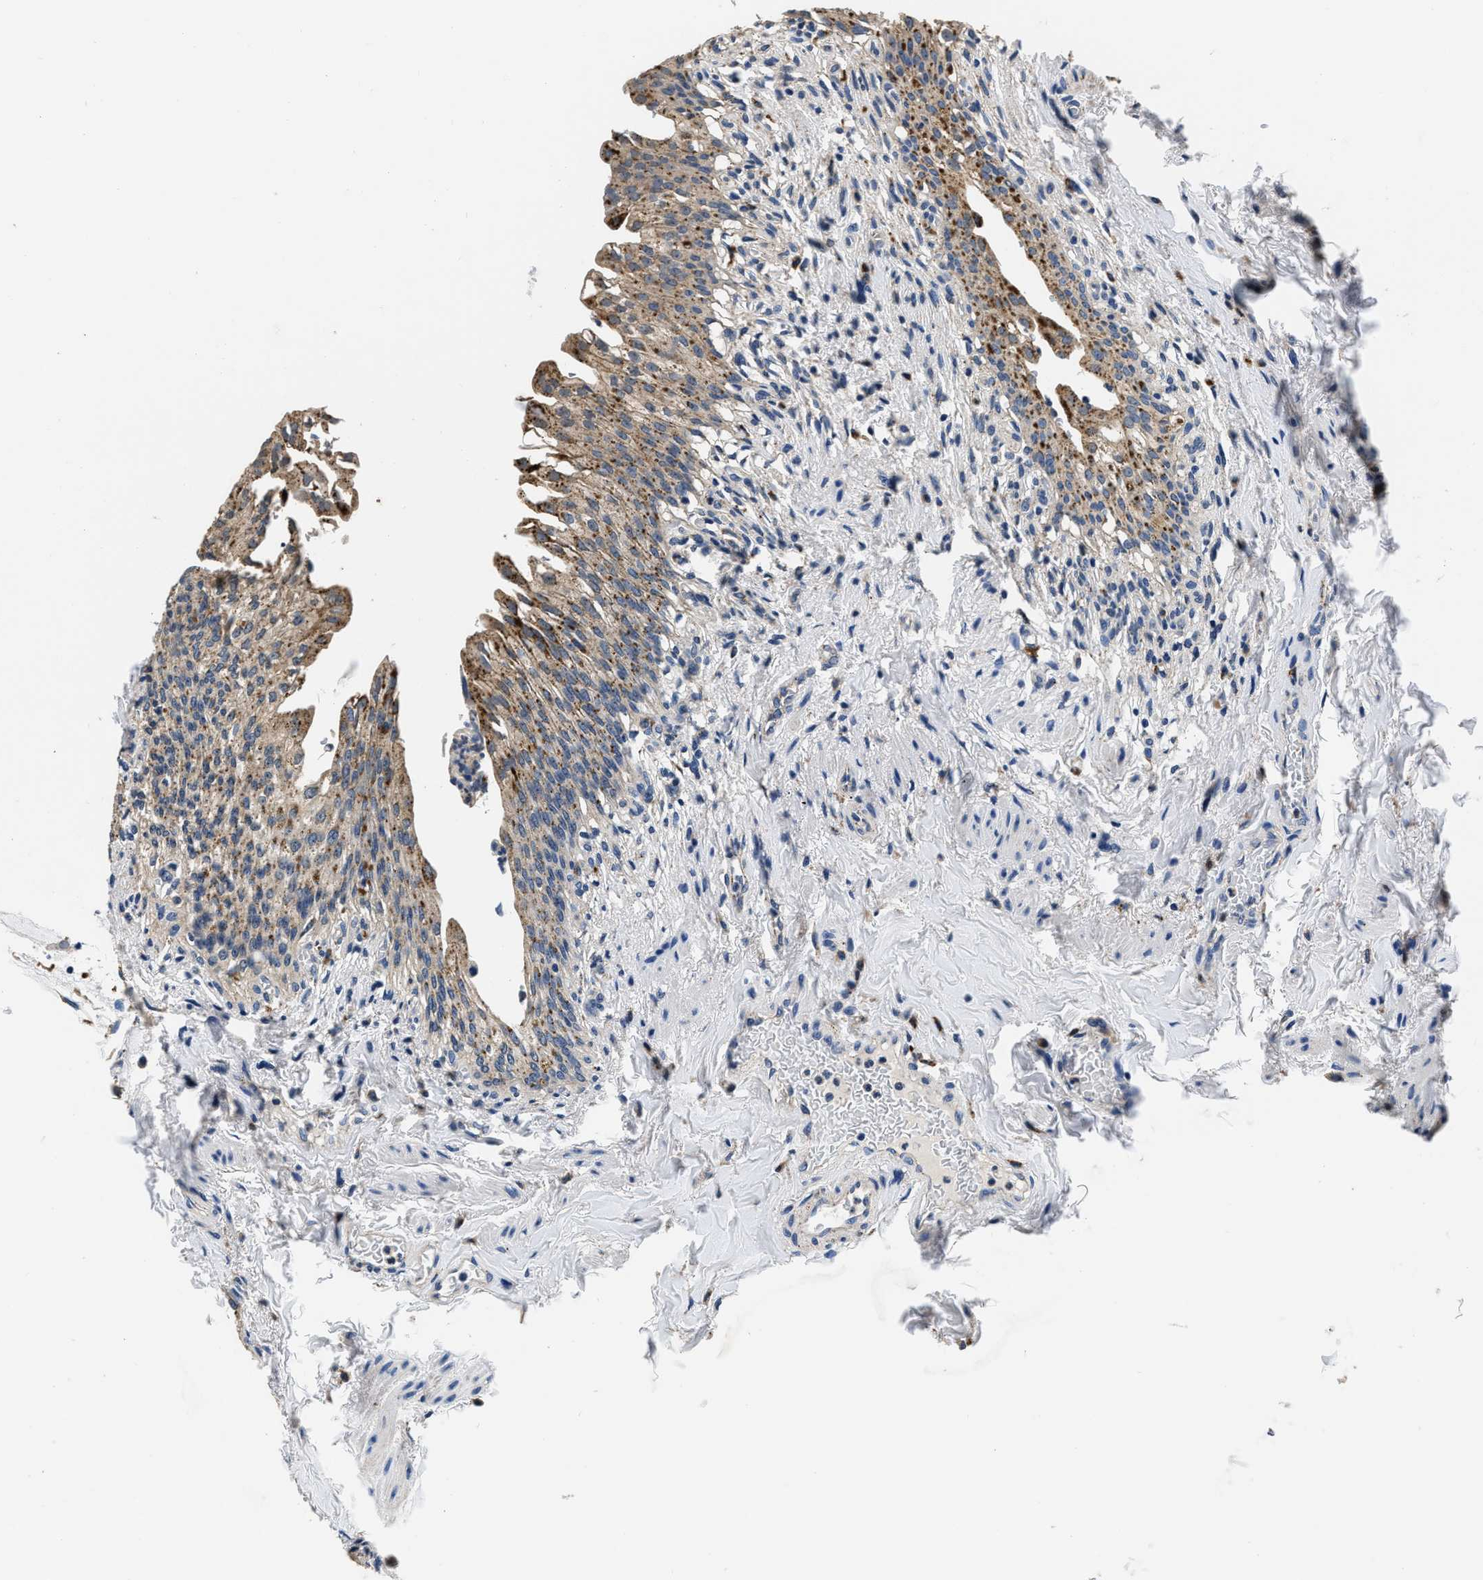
{"staining": {"intensity": "strong", "quantity": ">75%", "location": "cytoplasmic/membranous"}, "tissue": "urinary bladder", "cell_type": "Urothelial cells", "image_type": "normal", "snomed": [{"axis": "morphology", "description": "Normal tissue, NOS"}, {"axis": "topography", "description": "Urinary bladder"}], "caption": "A photomicrograph showing strong cytoplasmic/membranous positivity in about >75% of urothelial cells in unremarkable urinary bladder, as visualized by brown immunohistochemical staining.", "gene": "GRN", "patient": {"sex": "female", "age": 60}}